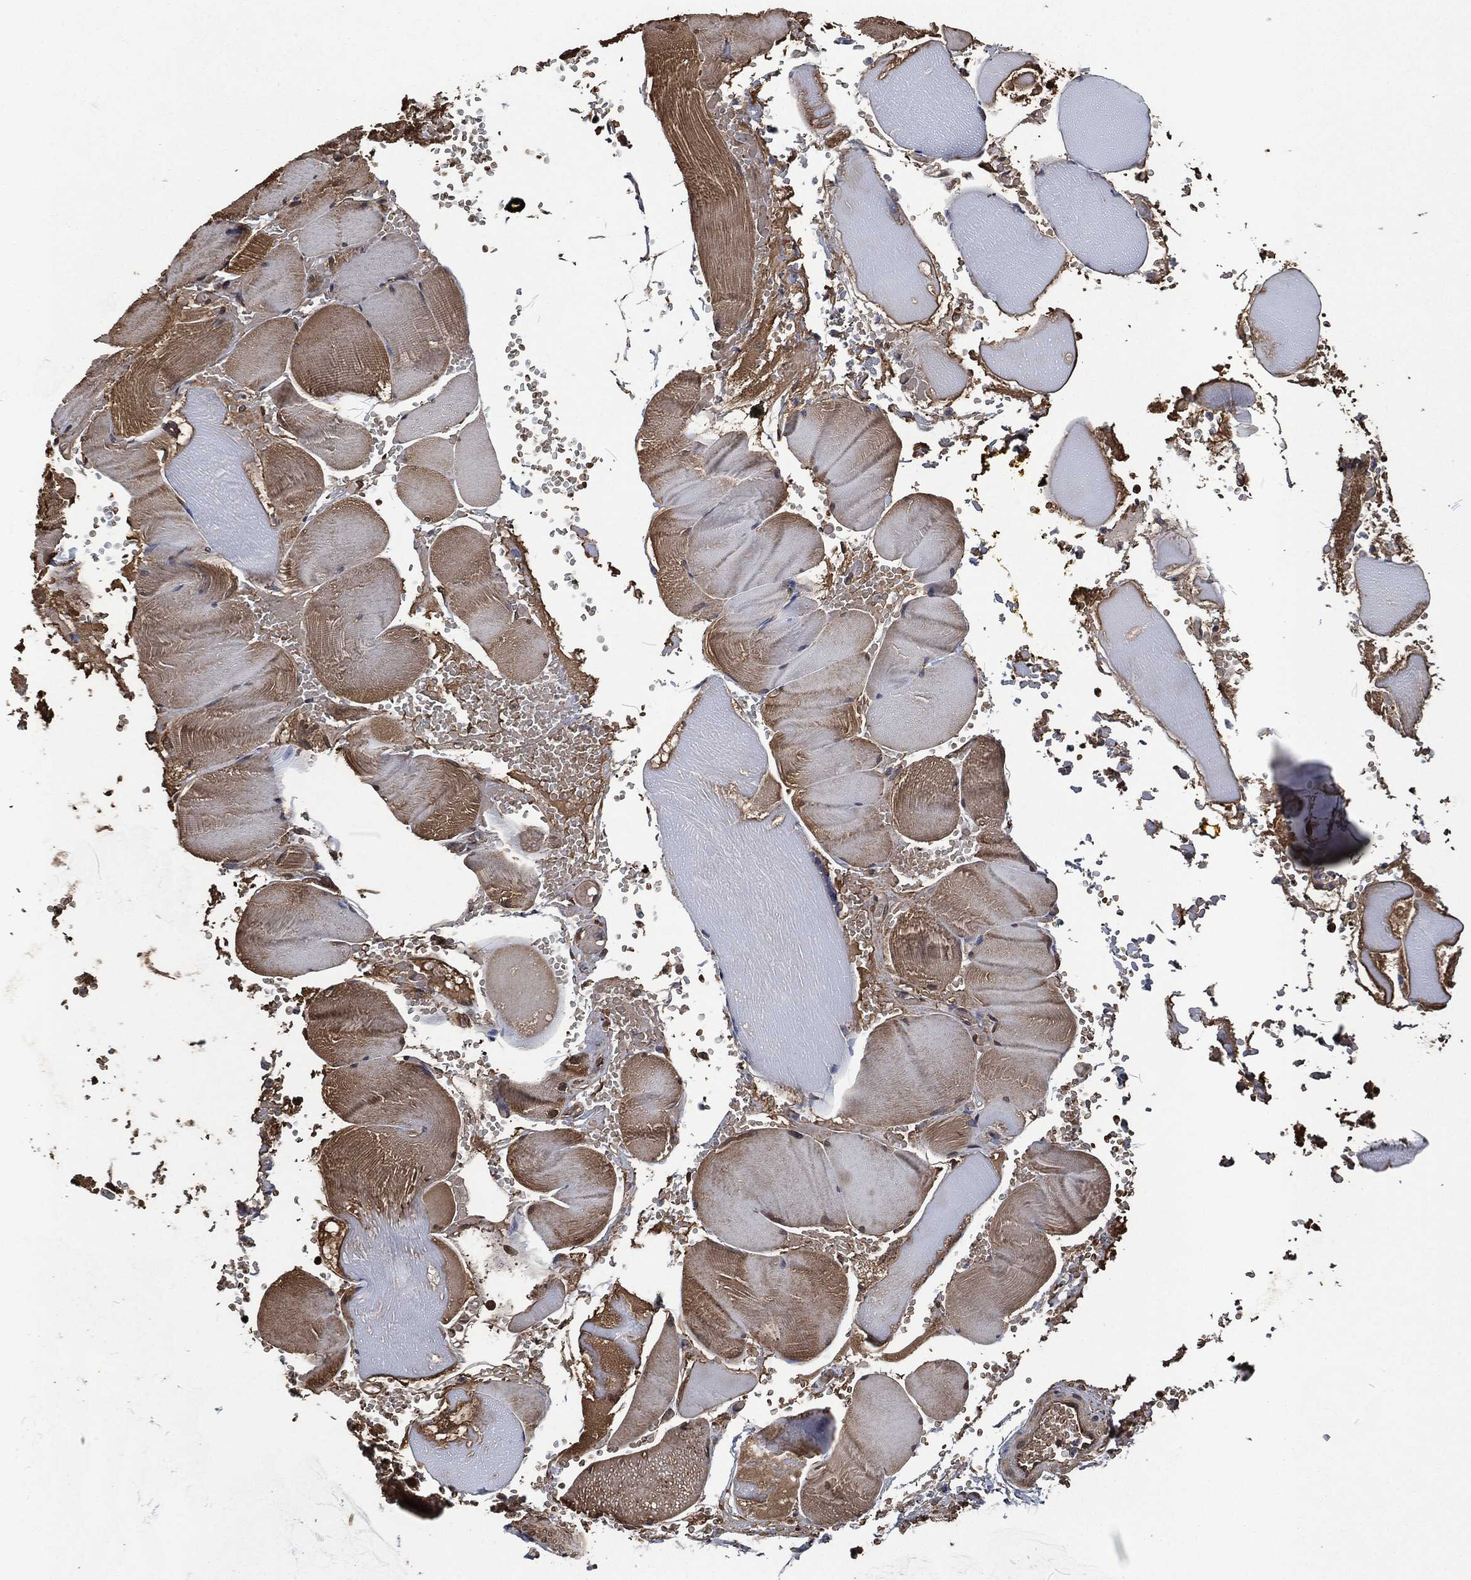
{"staining": {"intensity": "moderate", "quantity": "25%-75%", "location": "cytoplasmic/membranous"}, "tissue": "skeletal muscle", "cell_type": "Myocytes", "image_type": "normal", "snomed": [{"axis": "morphology", "description": "Normal tissue, NOS"}, {"axis": "topography", "description": "Skeletal muscle"}], "caption": "Skeletal muscle stained with DAB immunohistochemistry (IHC) exhibits medium levels of moderate cytoplasmic/membranous staining in about 25%-75% of myocytes.", "gene": "PRDX4", "patient": {"sex": "male", "age": 56}}